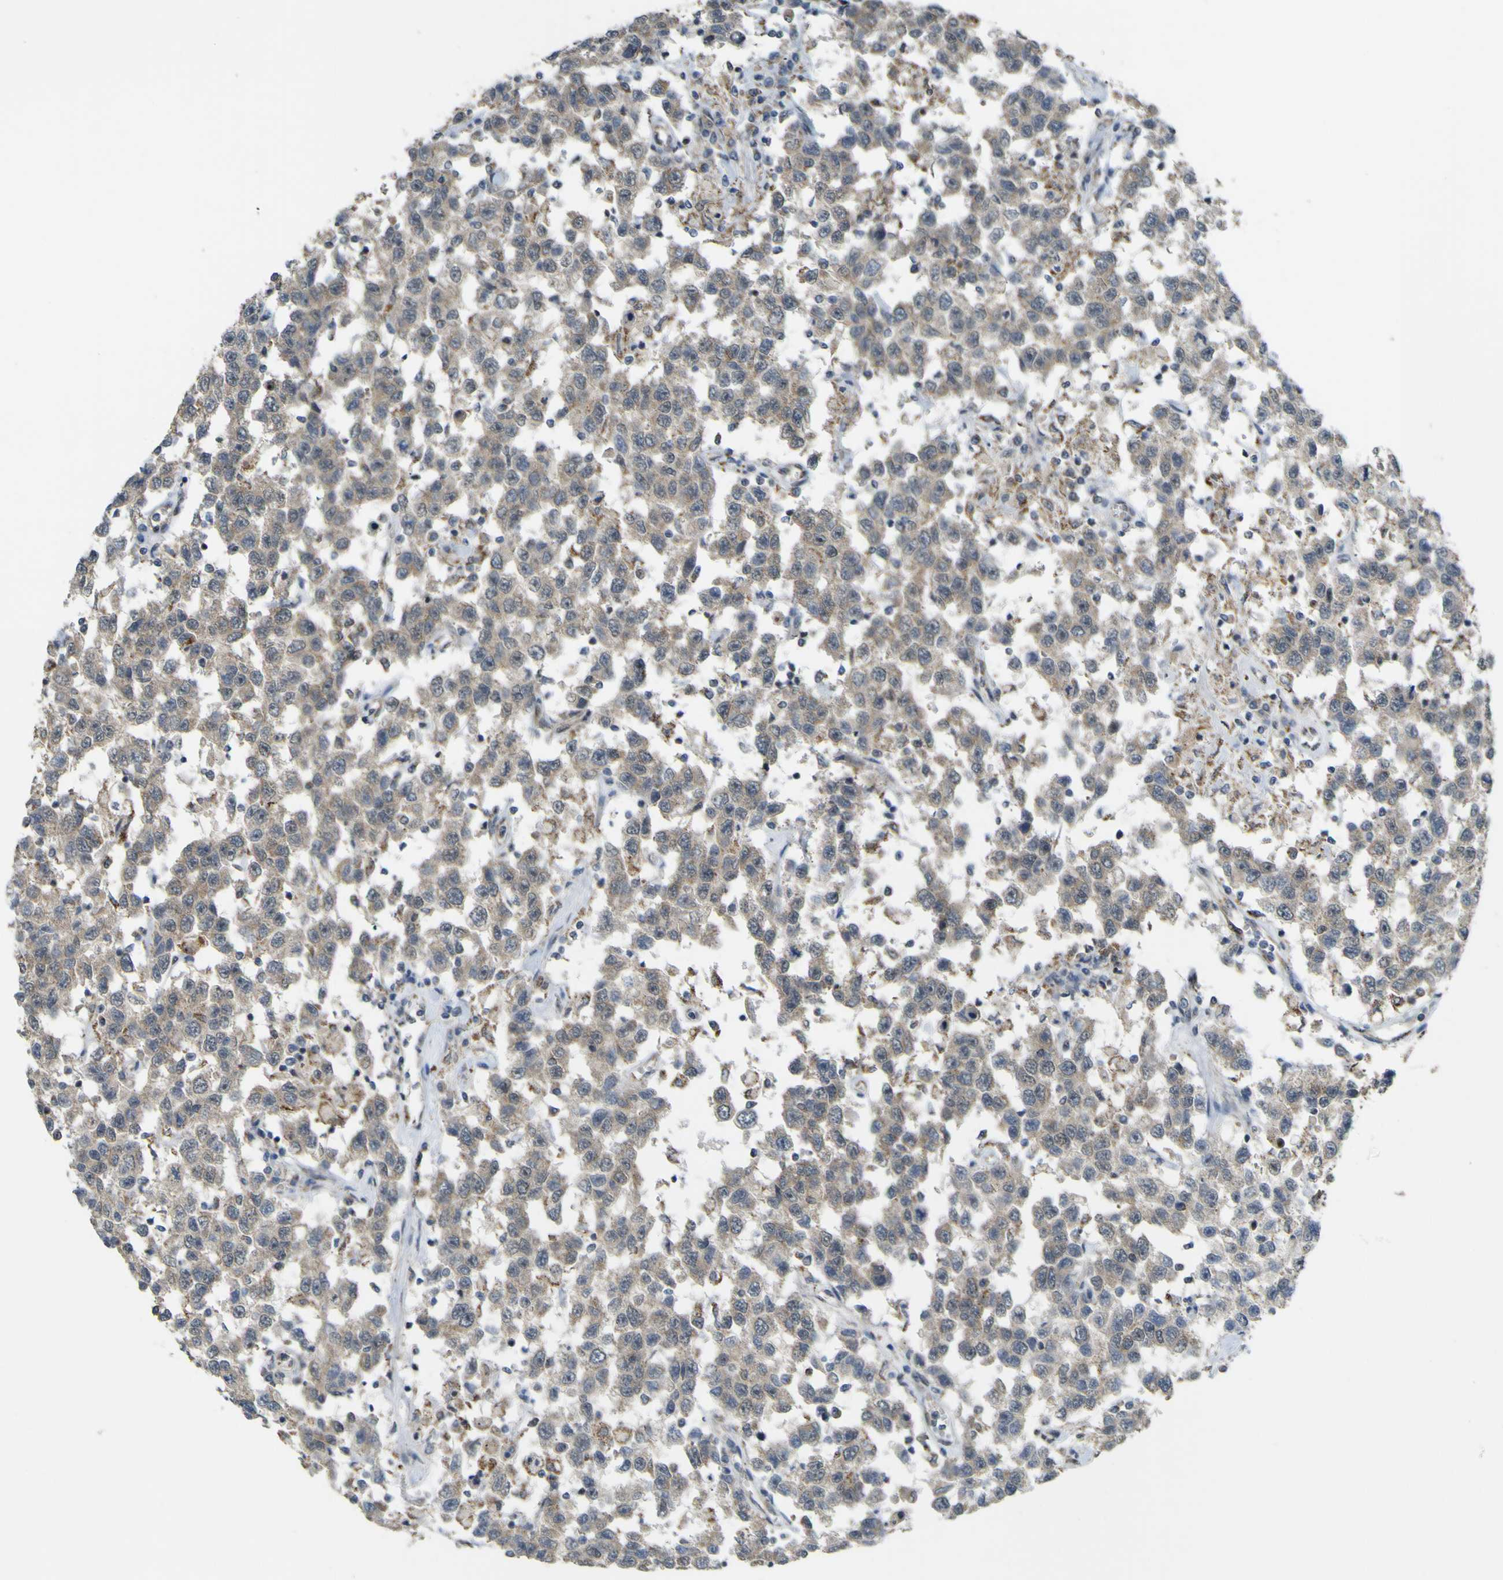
{"staining": {"intensity": "weak", "quantity": ">75%", "location": "cytoplasmic/membranous"}, "tissue": "testis cancer", "cell_type": "Tumor cells", "image_type": "cancer", "snomed": [{"axis": "morphology", "description": "Seminoma, NOS"}, {"axis": "topography", "description": "Testis"}], "caption": "Tumor cells demonstrate weak cytoplasmic/membranous staining in approximately >75% of cells in testis cancer (seminoma).", "gene": "ACBD5", "patient": {"sex": "male", "age": 41}}